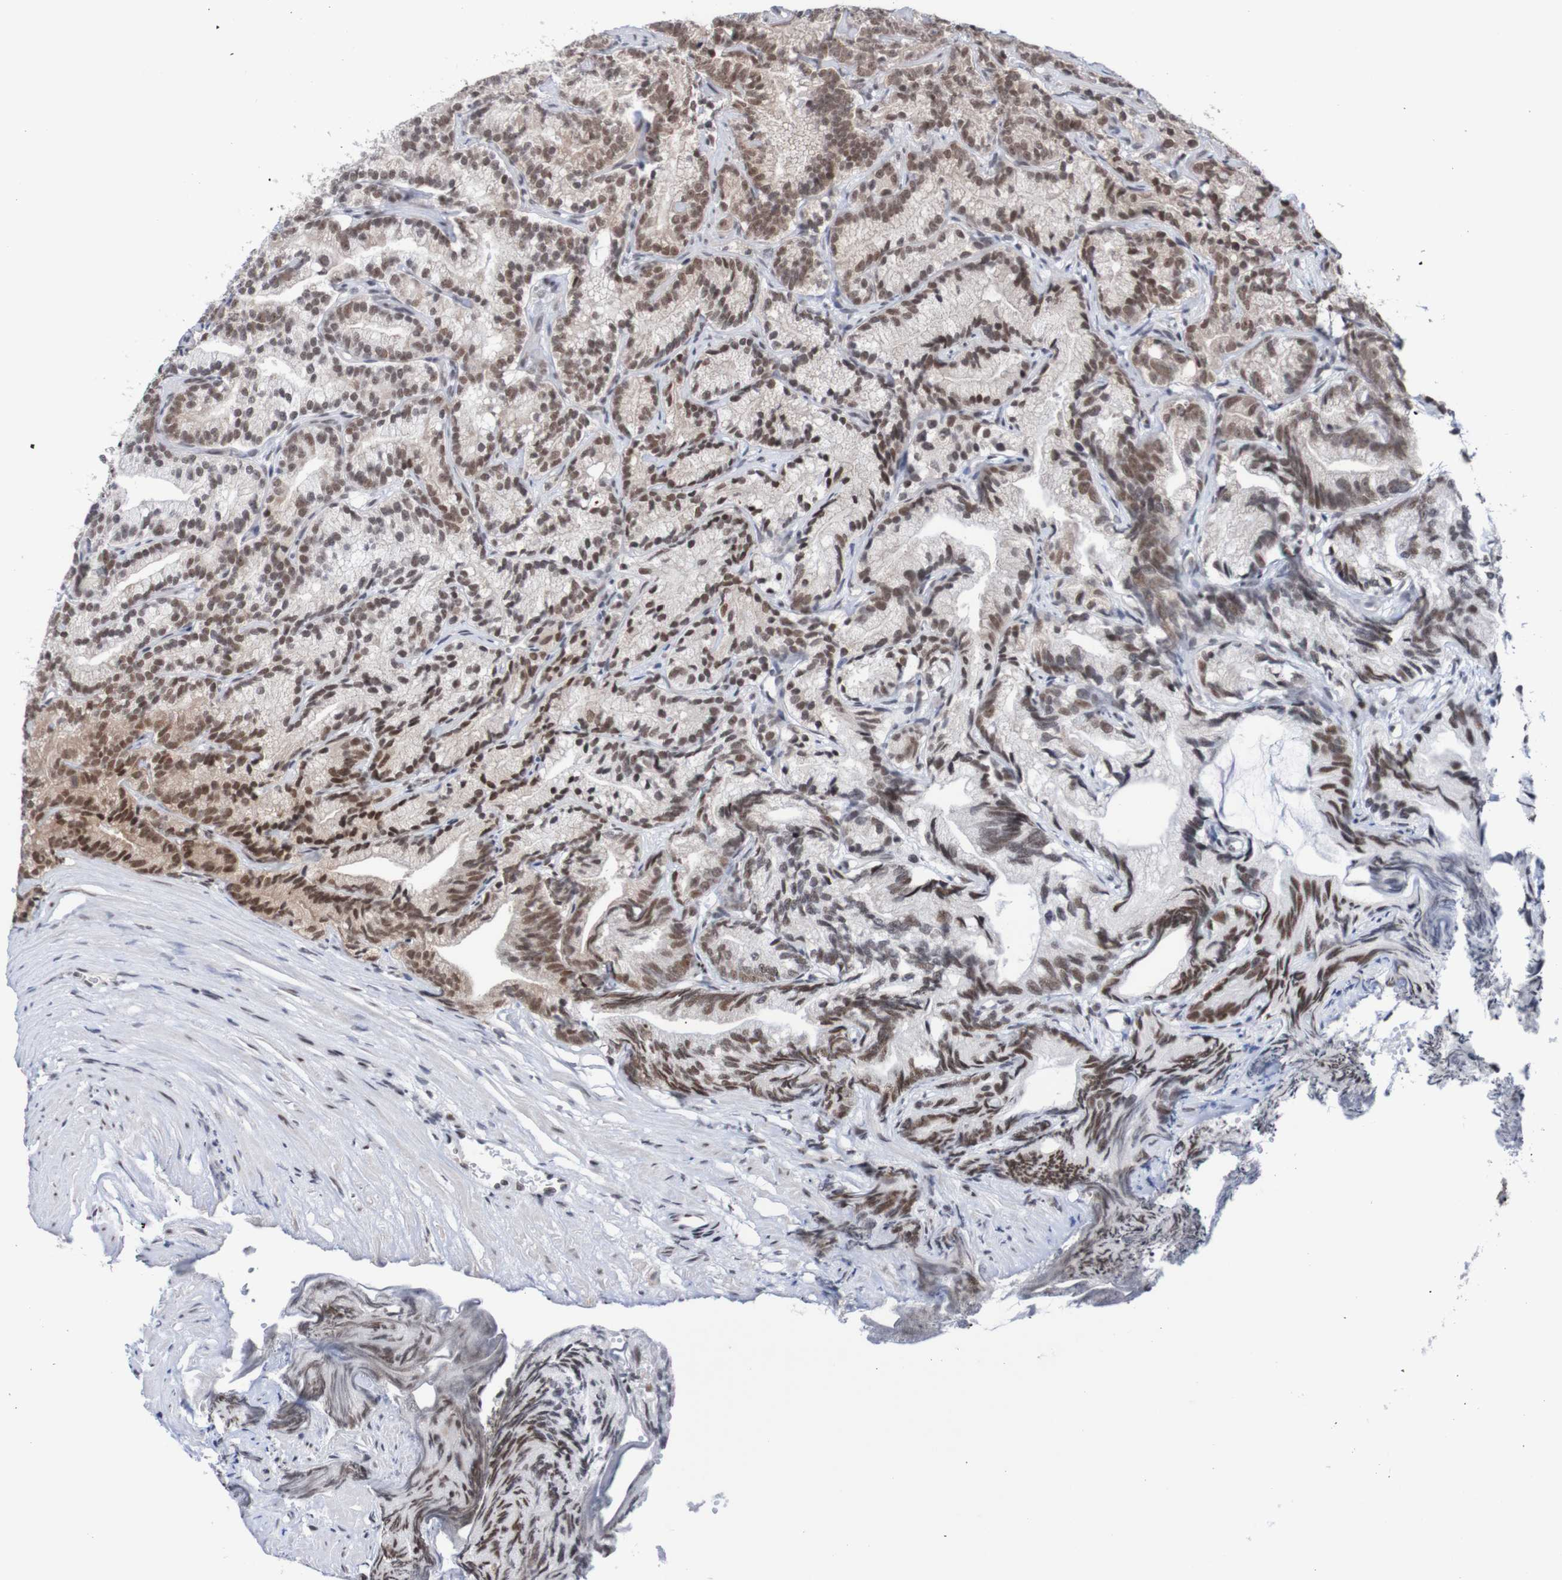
{"staining": {"intensity": "moderate", "quantity": ">75%", "location": "nuclear"}, "tissue": "prostate cancer", "cell_type": "Tumor cells", "image_type": "cancer", "snomed": [{"axis": "morphology", "description": "Adenocarcinoma, Low grade"}, {"axis": "topography", "description": "Prostate"}], "caption": "This is an image of immunohistochemistry staining of prostate cancer, which shows moderate staining in the nuclear of tumor cells.", "gene": "CDC5L", "patient": {"sex": "male", "age": 89}}